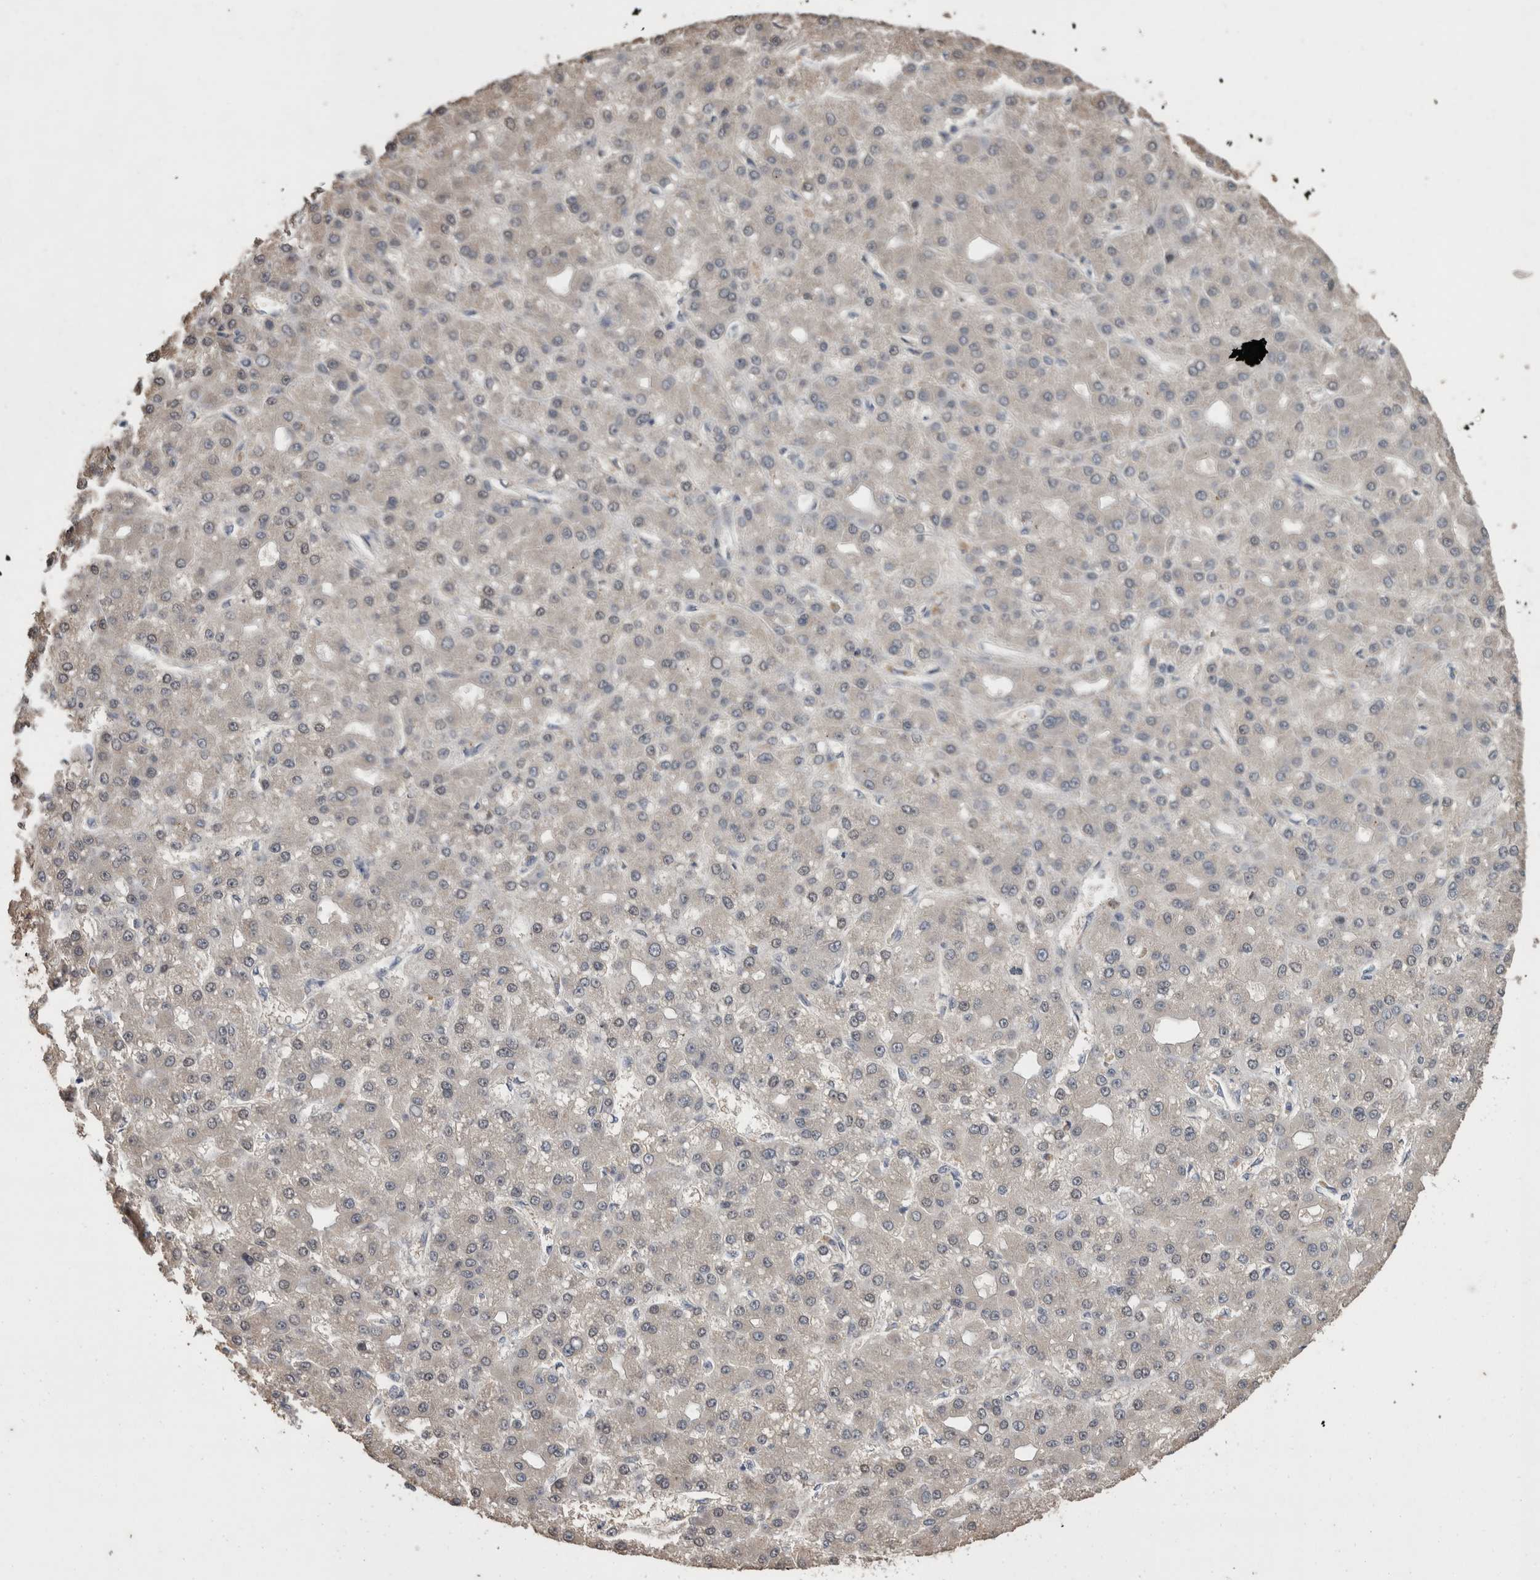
{"staining": {"intensity": "negative", "quantity": "none", "location": "none"}, "tissue": "liver cancer", "cell_type": "Tumor cells", "image_type": "cancer", "snomed": [{"axis": "morphology", "description": "Carcinoma, Hepatocellular, NOS"}, {"axis": "topography", "description": "Liver"}], "caption": "The histopathology image shows no staining of tumor cells in liver cancer (hepatocellular carcinoma).", "gene": "FHOD3", "patient": {"sex": "male", "age": 67}}